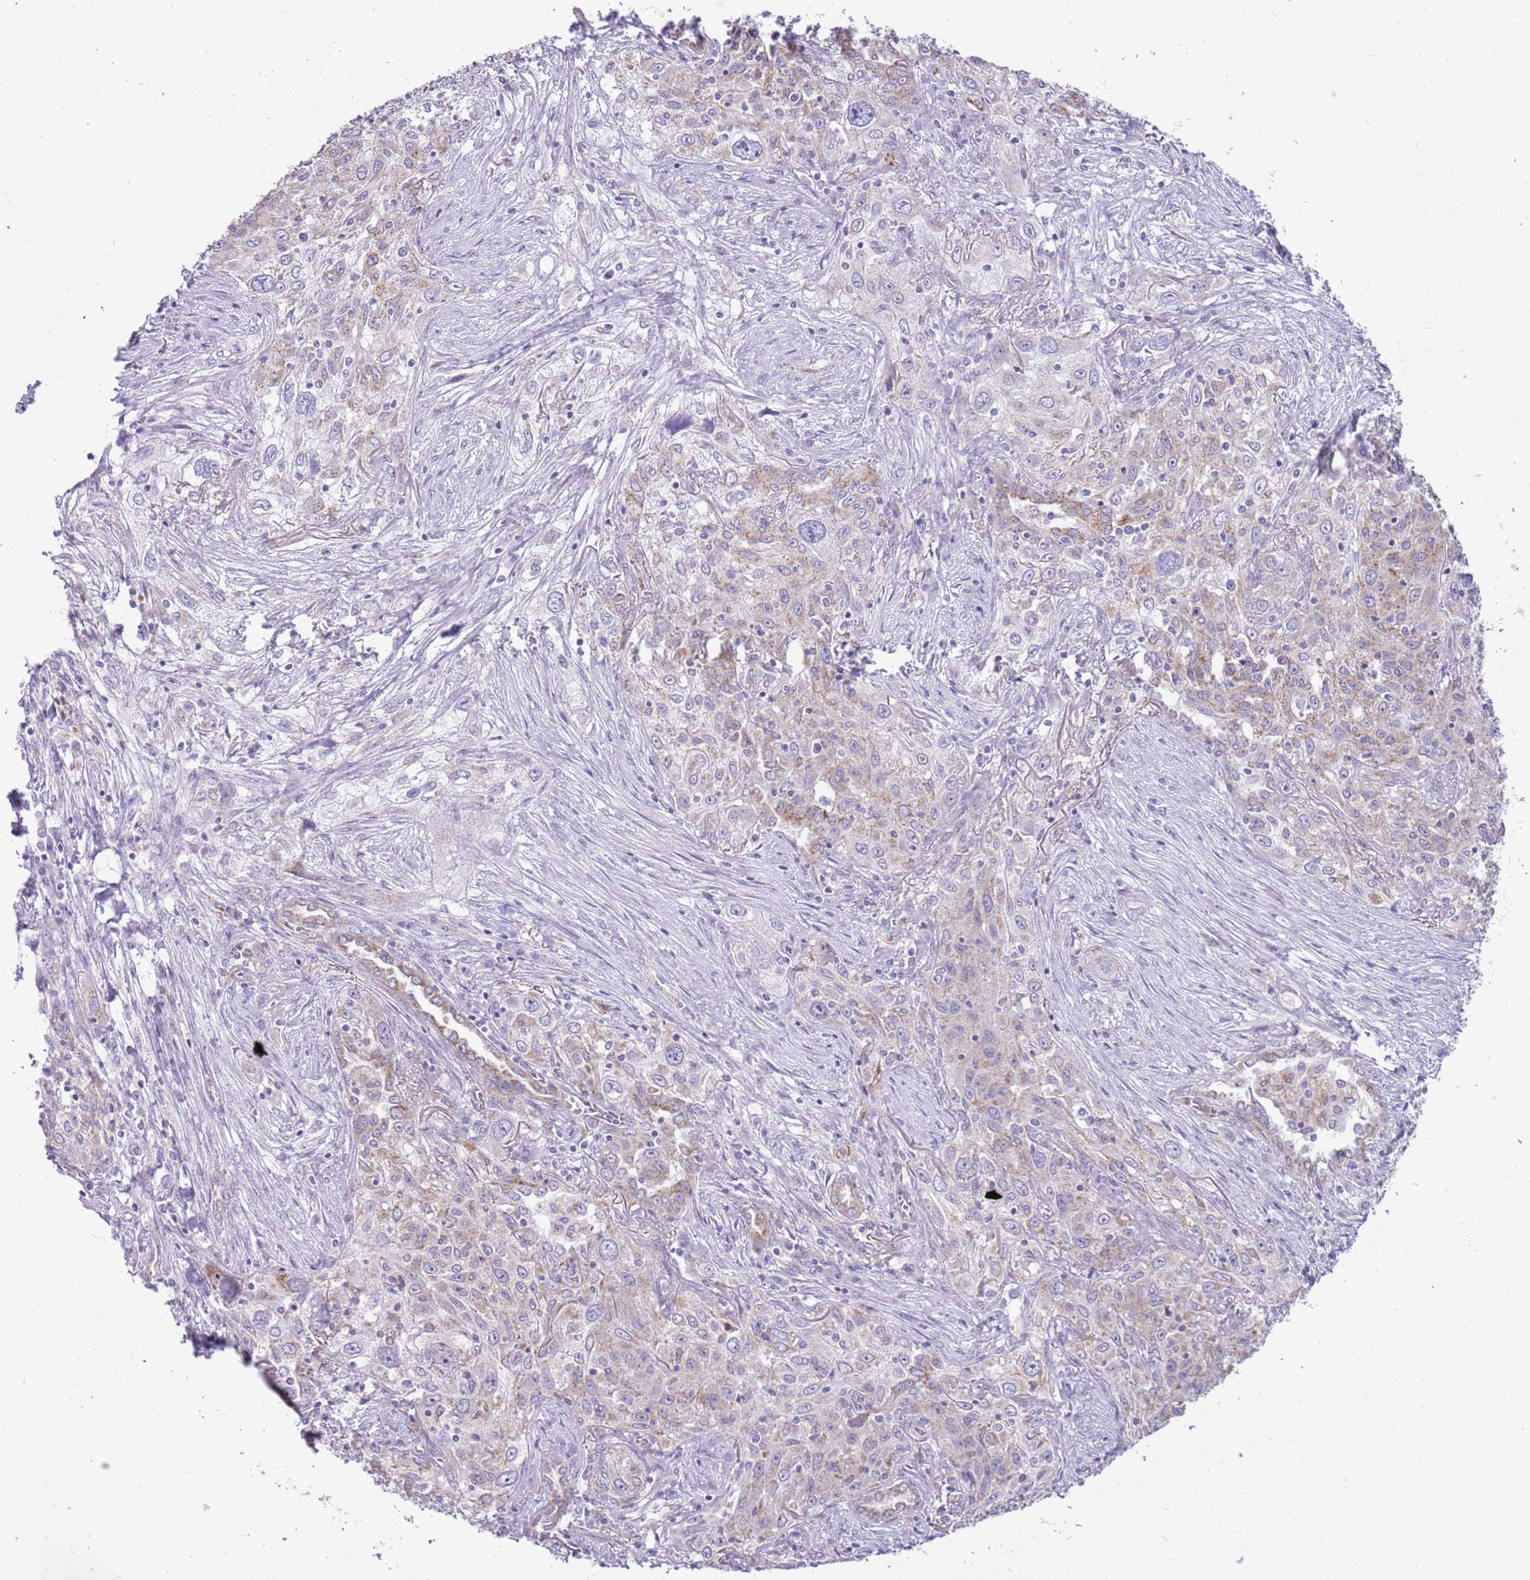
{"staining": {"intensity": "weak", "quantity": "25%-75%", "location": "cytoplasmic/membranous"}, "tissue": "lung cancer", "cell_type": "Tumor cells", "image_type": "cancer", "snomed": [{"axis": "morphology", "description": "Squamous cell carcinoma, NOS"}, {"axis": "topography", "description": "Lung"}], "caption": "Immunohistochemical staining of lung cancer demonstrates low levels of weak cytoplasmic/membranous protein staining in approximately 25%-75% of tumor cells. (brown staining indicates protein expression, while blue staining denotes nuclei).", "gene": "PCNX1", "patient": {"sex": "female", "age": 69}}